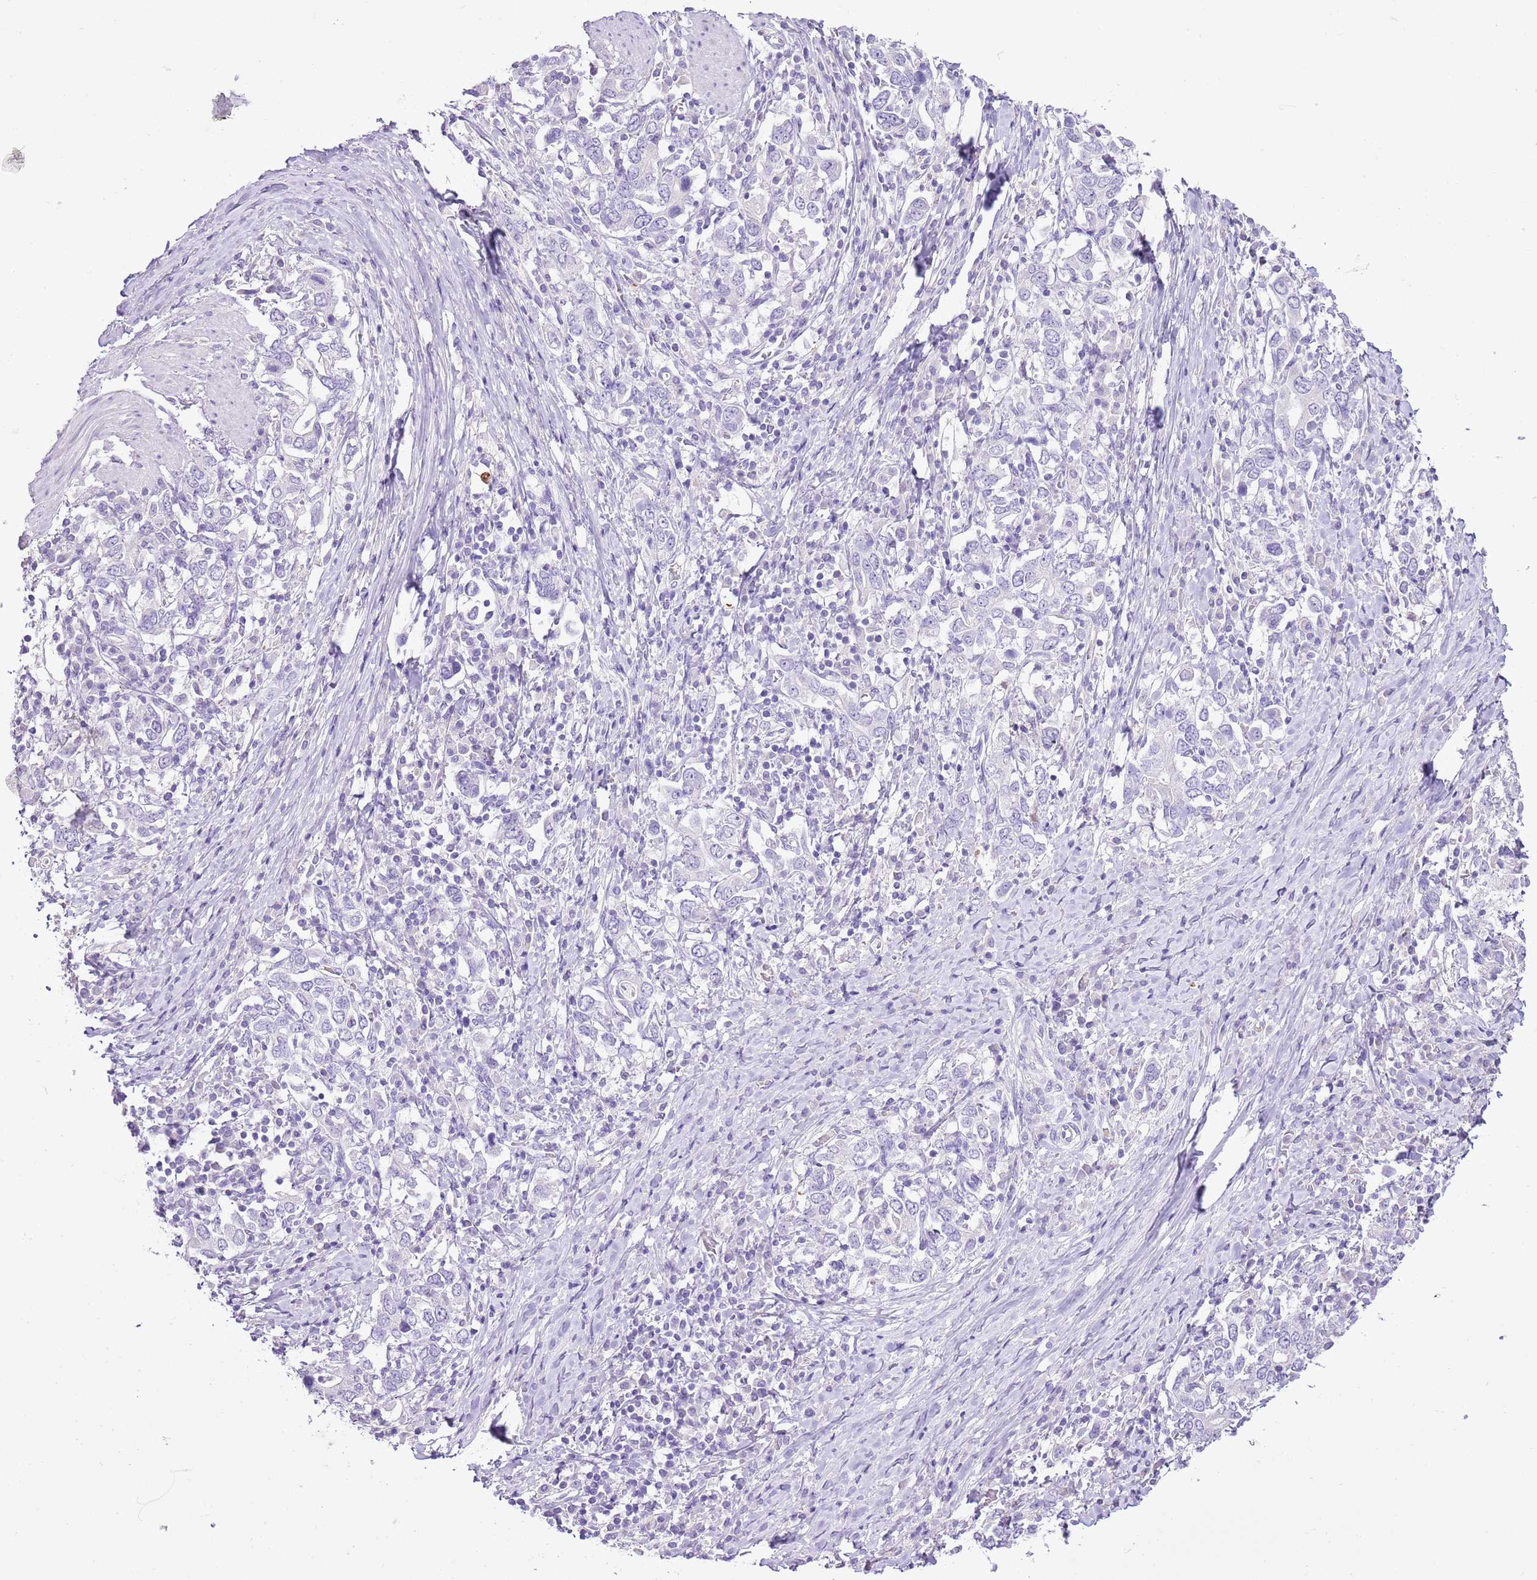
{"staining": {"intensity": "negative", "quantity": "none", "location": "none"}, "tissue": "stomach cancer", "cell_type": "Tumor cells", "image_type": "cancer", "snomed": [{"axis": "morphology", "description": "Adenocarcinoma, NOS"}, {"axis": "topography", "description": "Stomach, upper"}, {"axis": "topography", "description": "Stomach"}], "caption": "The micrograph exhibits no significant positivity in tumor cells of stomach cancer.", "gene": "XPO7", "patient": {"sex": "male", "age": 62}}